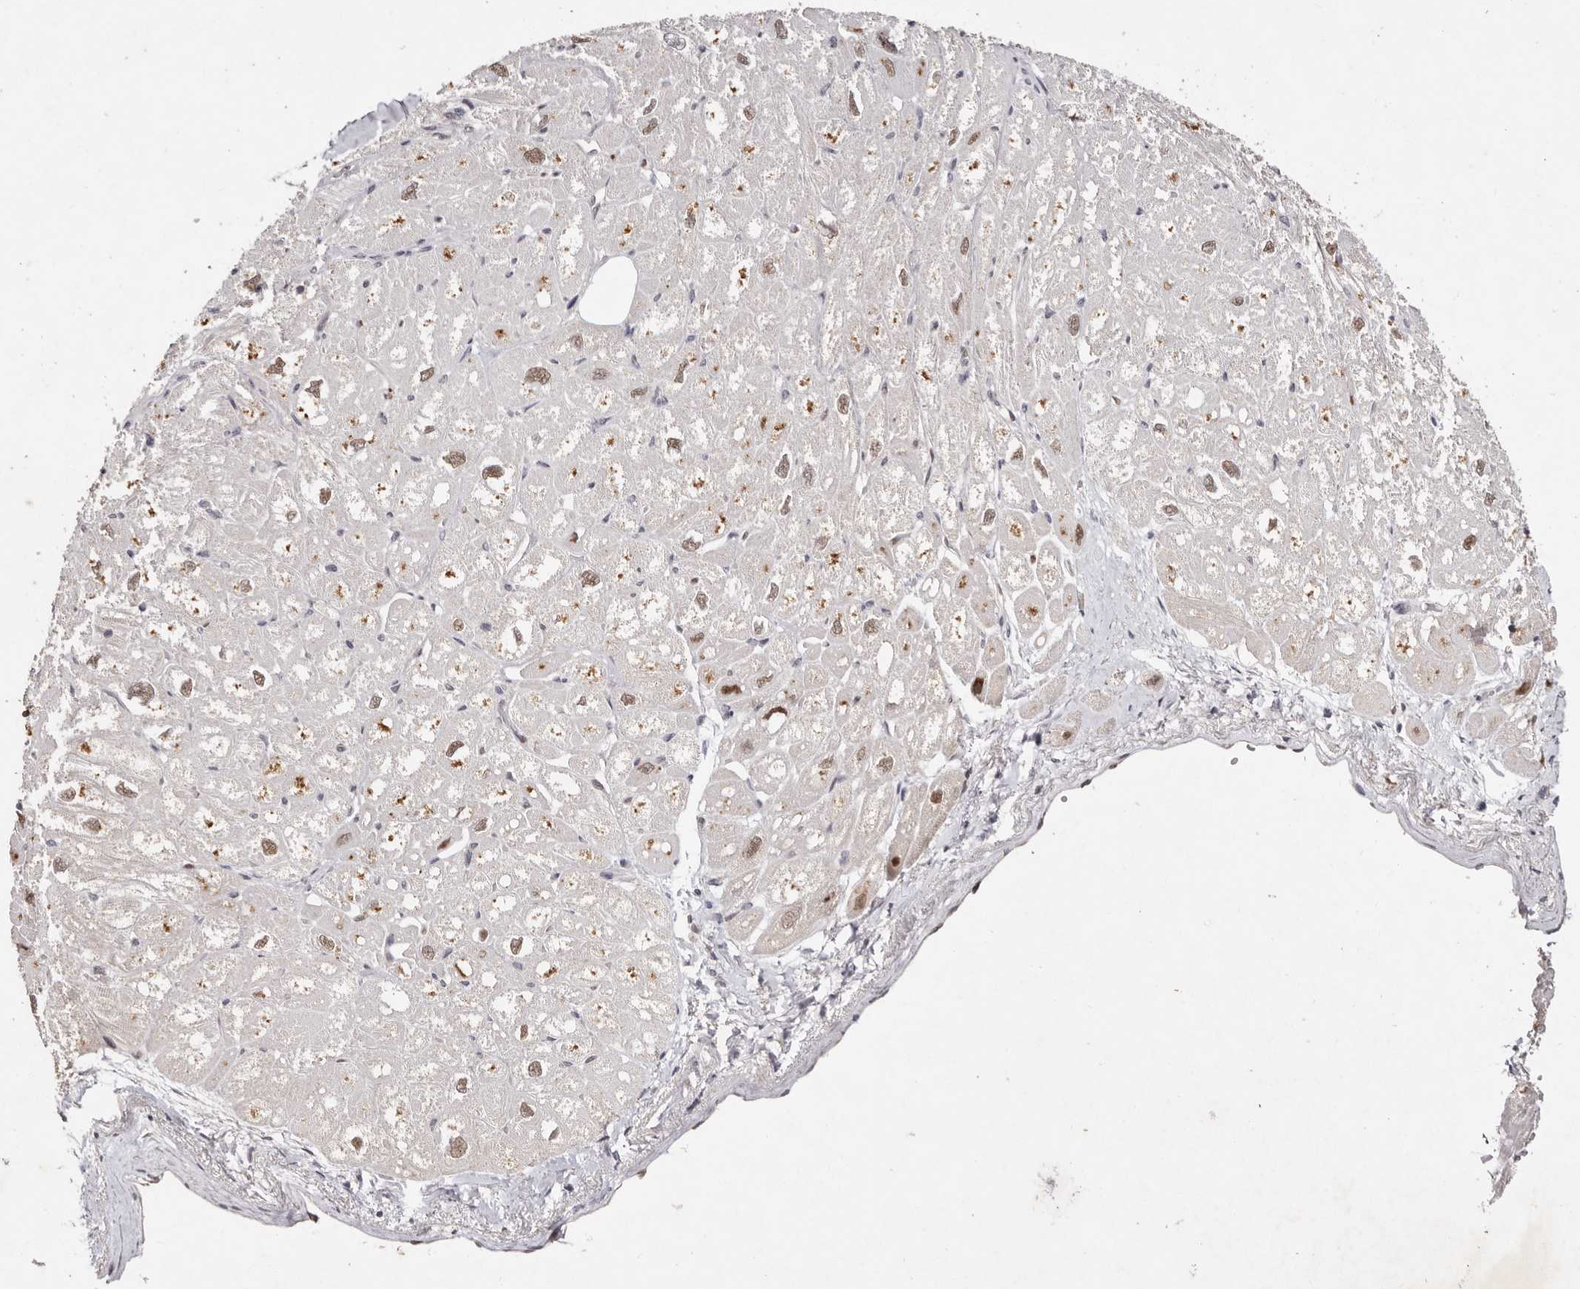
{"staining": {"intensity": "moderate", "quantity": "<25%", "location": "cytoplasmic/membranous"}, "tissue": "heart muscle", "cell_type": "Cardiomyocytes", "image_type": "normal", "snomed": [{"axis": "morphology", "description": "Normal tissue, NOS"}, {"axis": "topography", "description": "Heart"}], "caption": "A low amount of moderate cytoplasmic/membranous staining is appreciated in approximately <25% of cardiomyocytes in normal heart muscle.", "gene": "KLF7", "patient": {"sex": "male", "age": 50}}